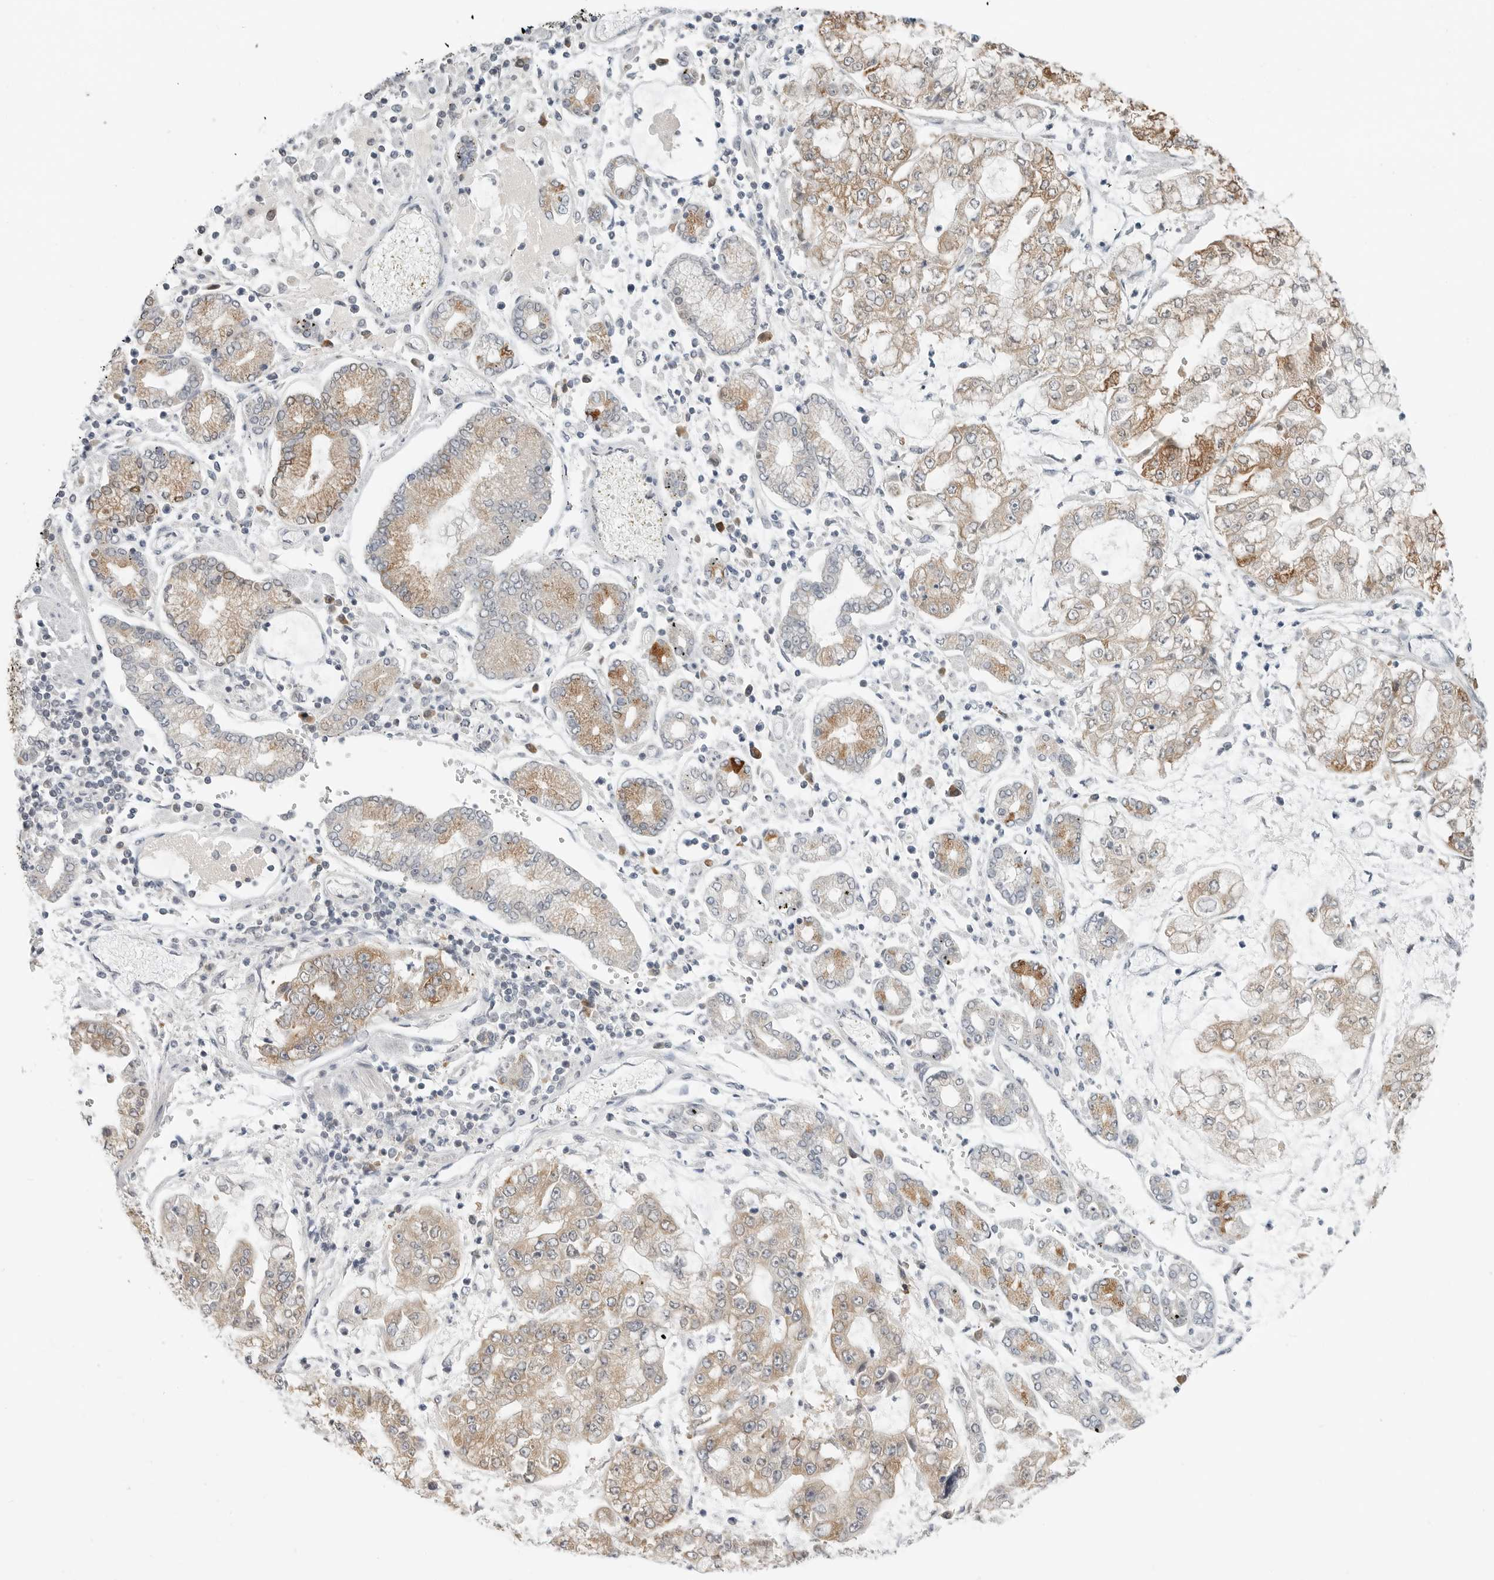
{"staining": {"intensity": "moderate", "quantity": ">75%", "location": "cytoplasmic/membranous"}, "tissue": "stomach cancer", "cell_type": "Tumor cells", "image_type": "cancer", "snomed": [{"axis": "morphology", "description": "Adenocarcinoma, NOS"}, {"axis": "topography", "description": "Stomach"}], "caption": "The image demonstrates staining of stomach cancer, revealing moderate cytoplasmic/membranous protein staining (brown color) within tumor cells.", "gene": "IL12RB2", "patient": {"sex": "male", "age": 76}}